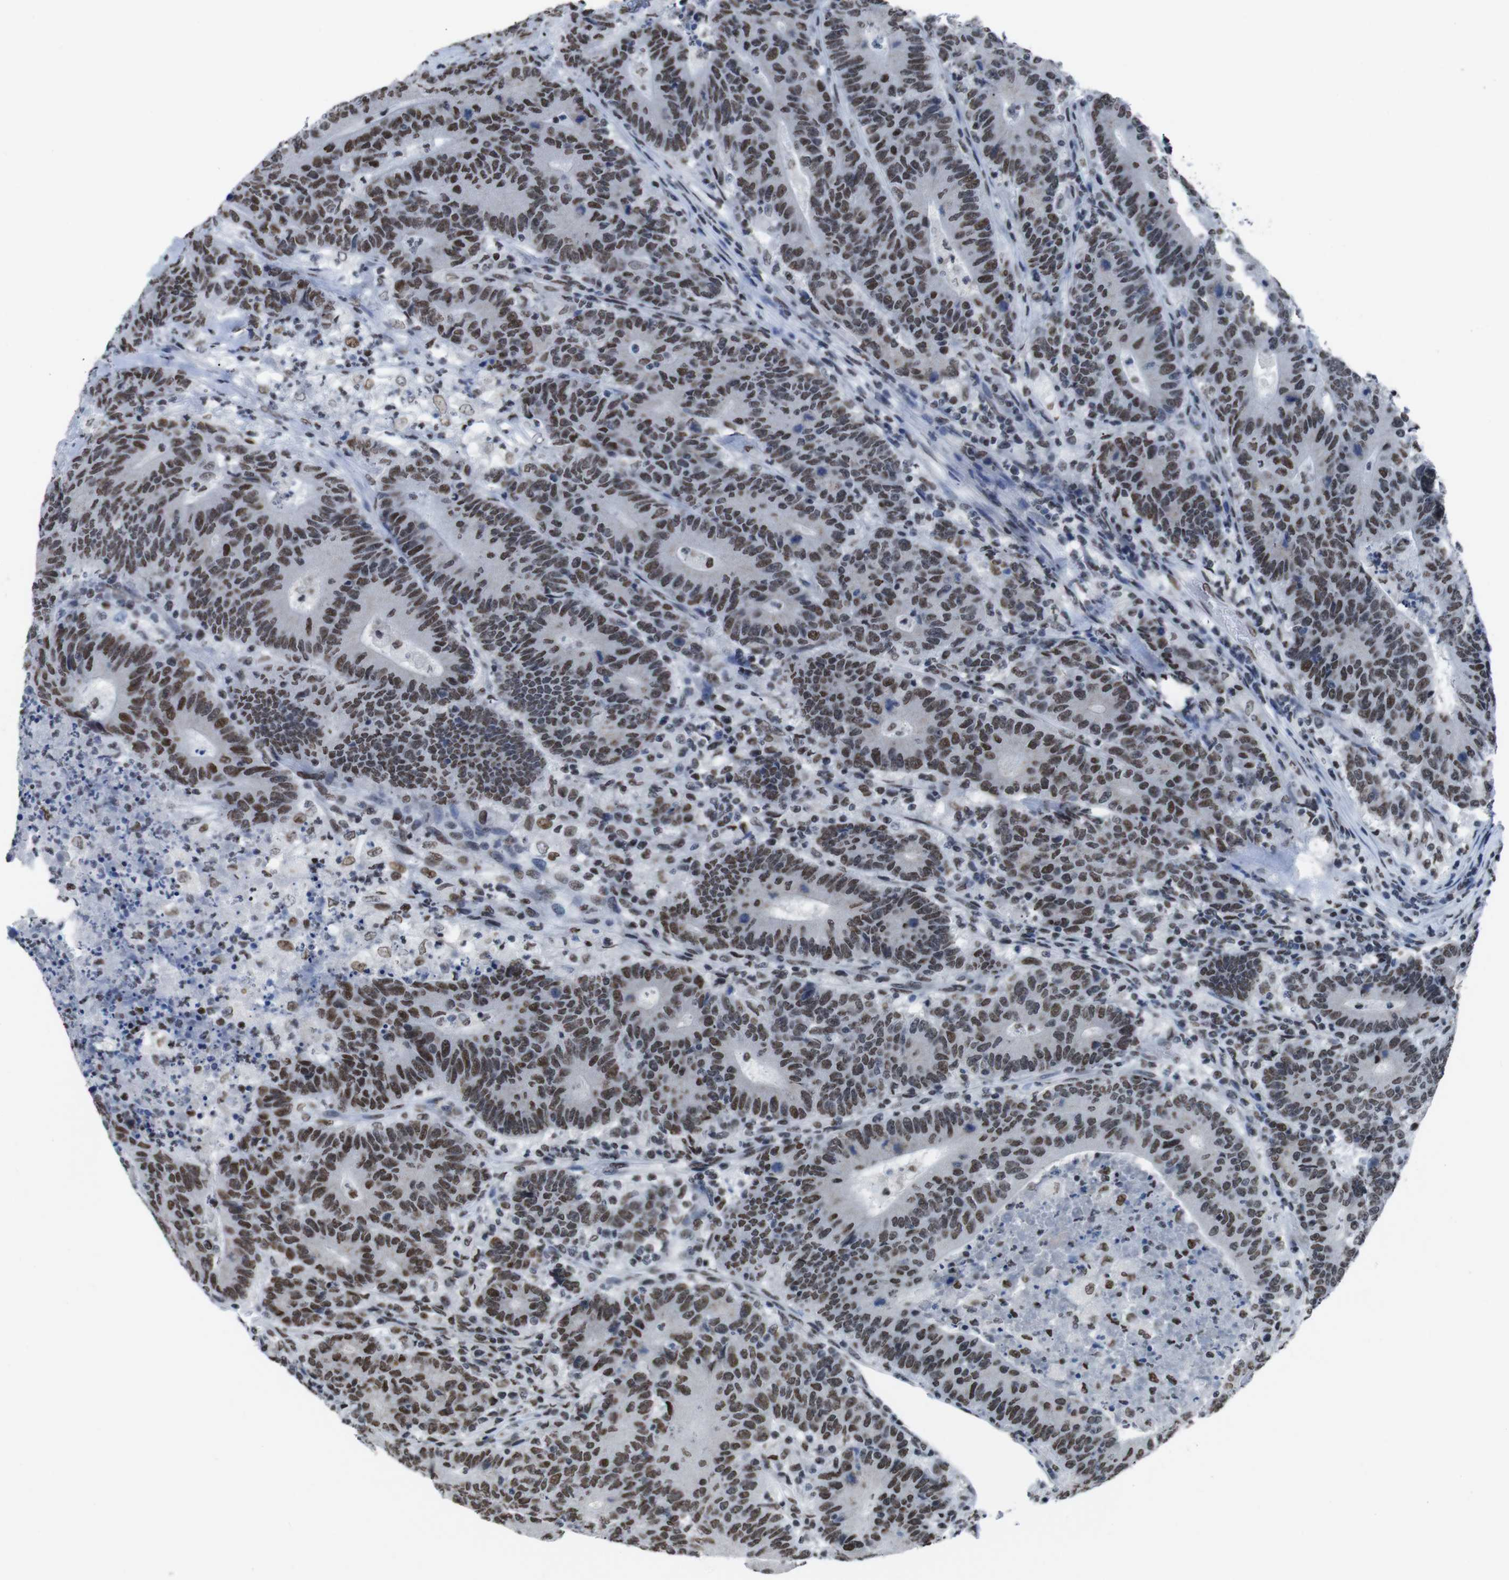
{"staining": {"intensity": "moderate", "quantity": ">75%", "location": "nuclear"}, "tissue": "colorectal cancer", "cell_type": "Tumor cells", "image_type": "cancer", "snomed": [{"axis": "morphology", "description": "Normal tissue, NOS"}, {"axis": "morphology", "description": "Adenocarcinoma, NOS"}, {"axis": "topography", "description": "Colon"}], "caption": "A micrograph showing moderate nuclear expression in about >75% of tumor cells in colorectal cancer, as visualized by brown immunohistochemical staining.", "gene": "PIP4P2", "patient": {"sex": "female", "age": 75}}